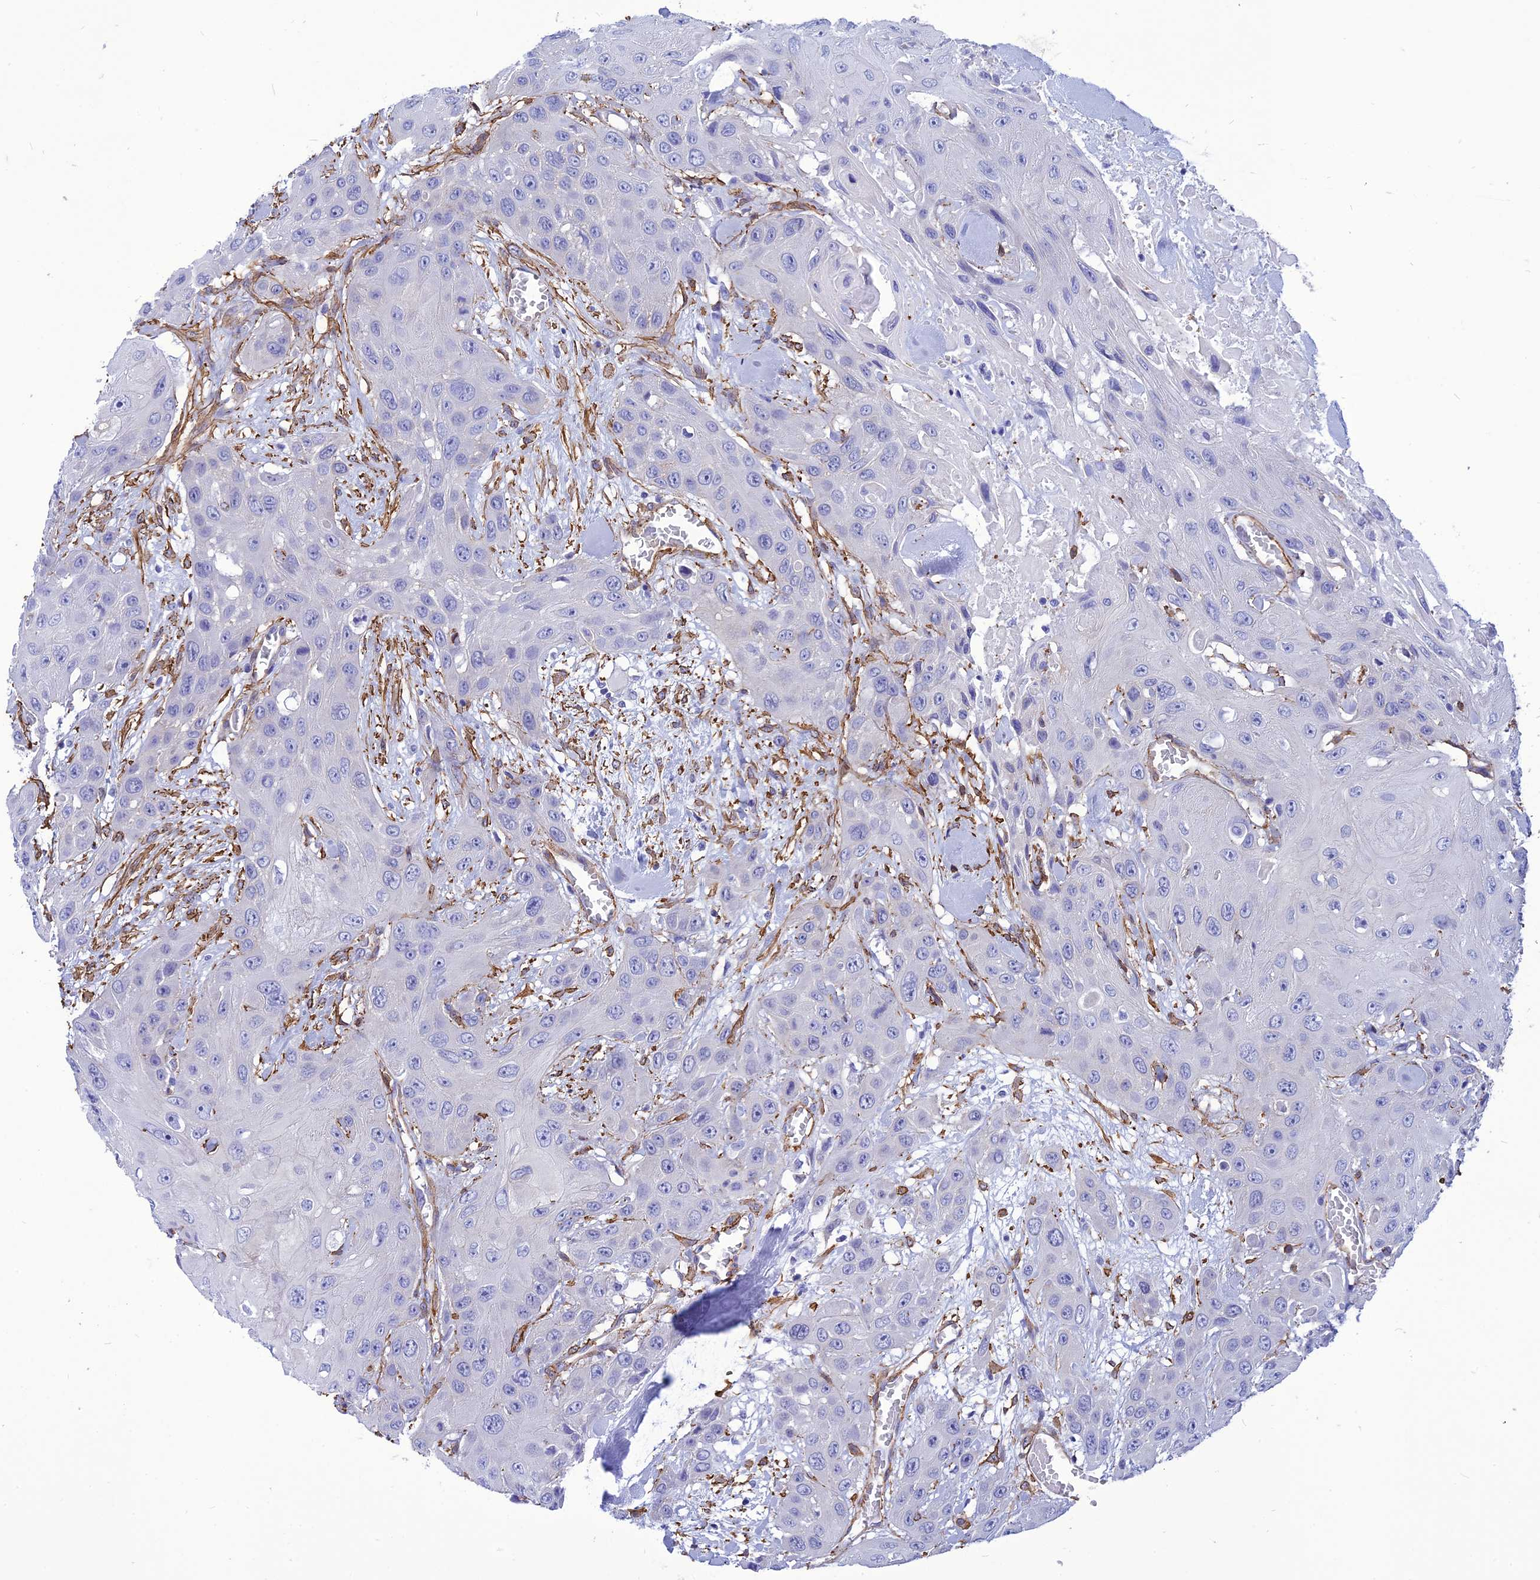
{"staining": {"intensity": "negative", "quantity": "none", "location": "none"}, "tissue": "head and neck cancer", "cell_type": "Tumor cells", "image_type": "cancer", "snomed": [{"axis": "morphology", "description": "Squamous cell carcinoma, NOS"}, {"axis": "topography", "description": "Head-Neck"}], "caption": "Tumor cells show no significant protein staining in head and neck cancer.", "gene": "NKD1", "patient": {"sex": "male", "age": 81}}